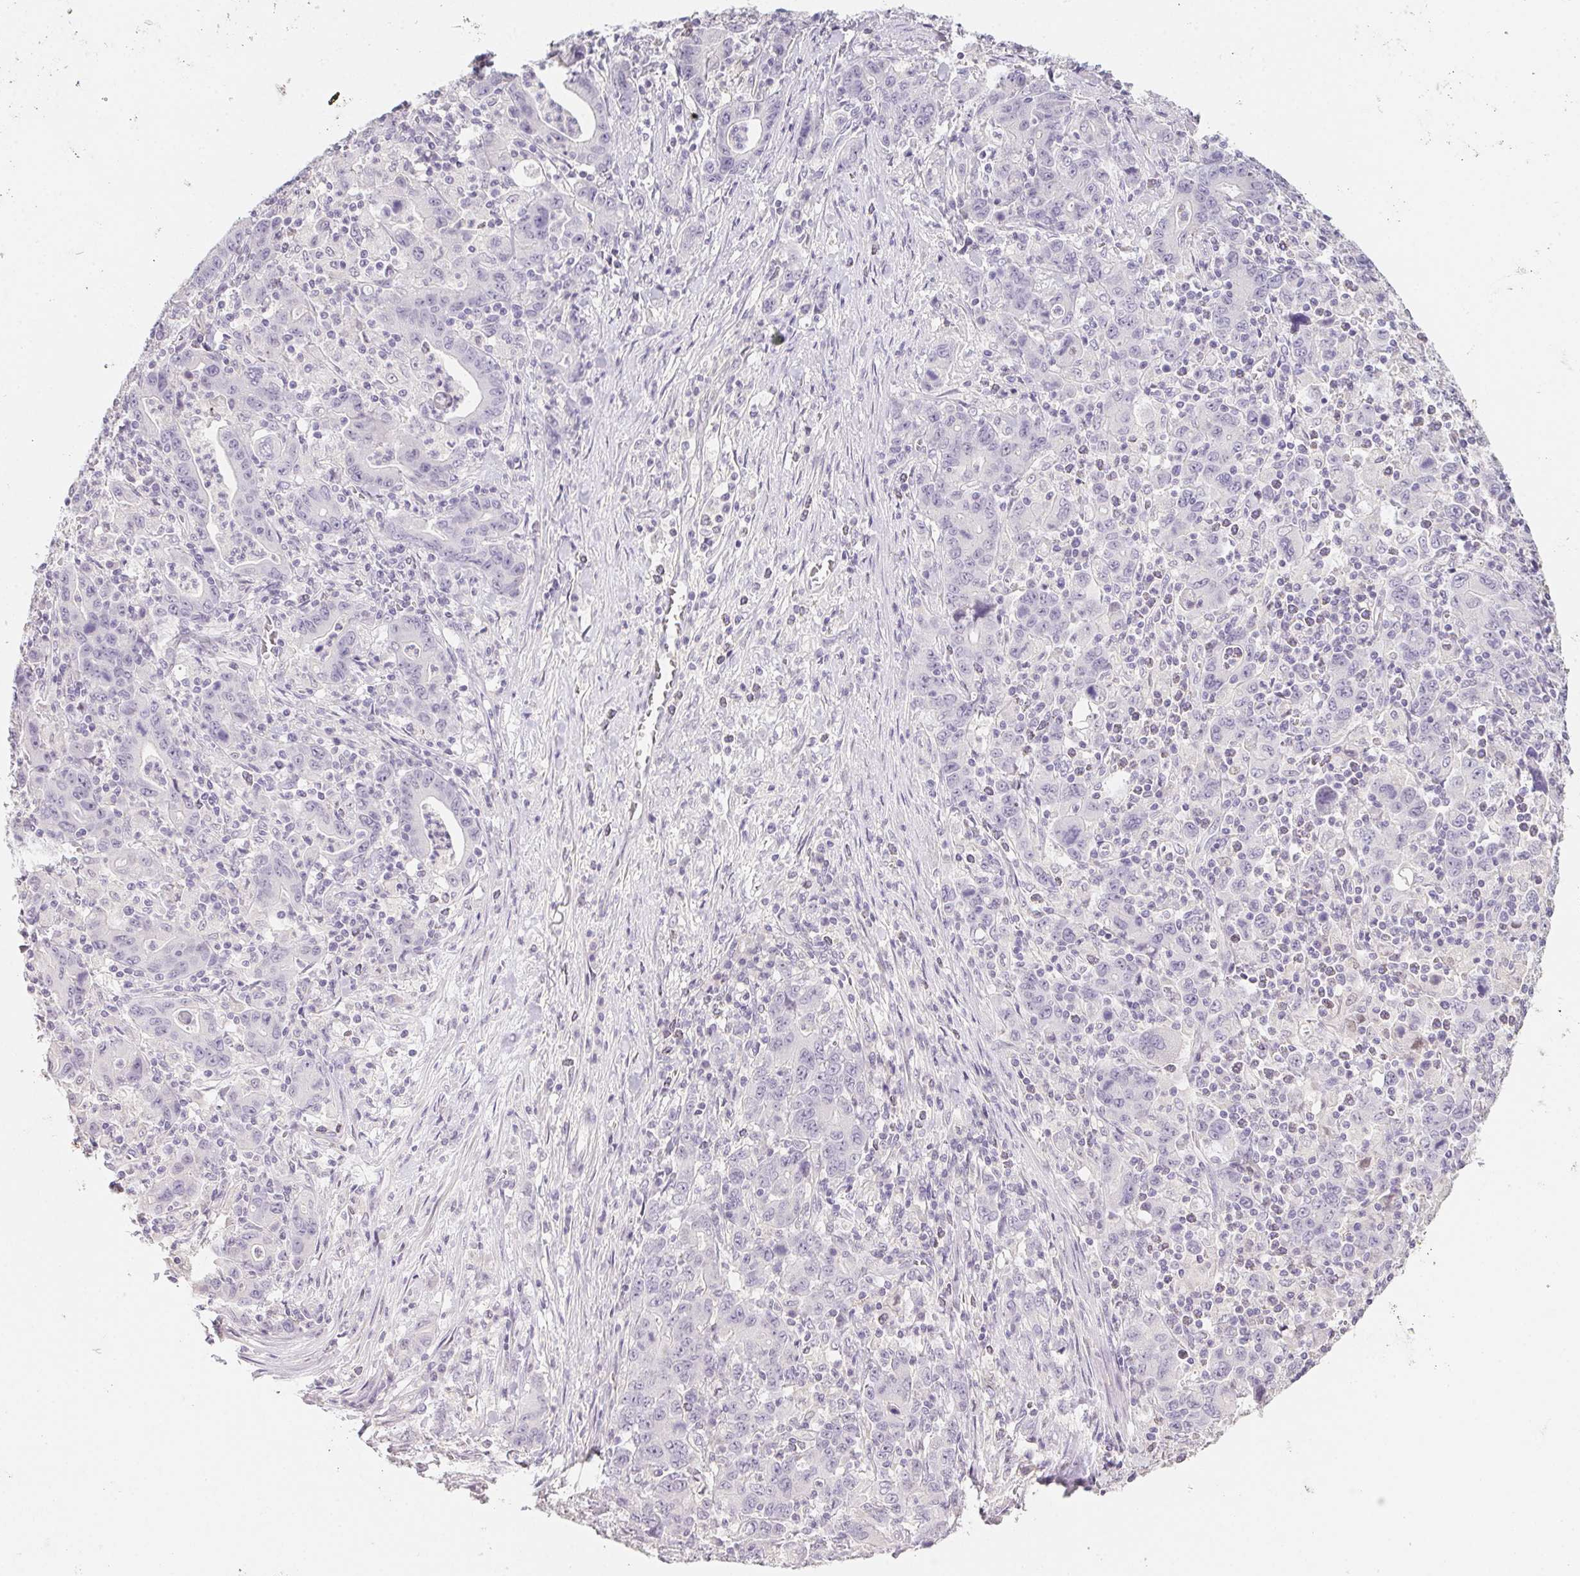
{"staining": {"intensity": "negative", "quantity": "none", "location": "none"}, "tissue": "stomach cancer", "cell_type": "Tumor cells", "image_type": "cancer", "snomed": [{"axis": "morphology", "description": "Adenocarcinoma, NOS"}, {"axis": "topography", "description": "Stomach, upper"}], "caption": "Immunohistochemistry image of neoplastic tissue: human stomach cancer stained with DAB (3,3'-diaminobenzidine) shows no significant protein staining in tumor cells.", "gene": "ZBBX", "patient": {"sex": "male", "age": 69}}